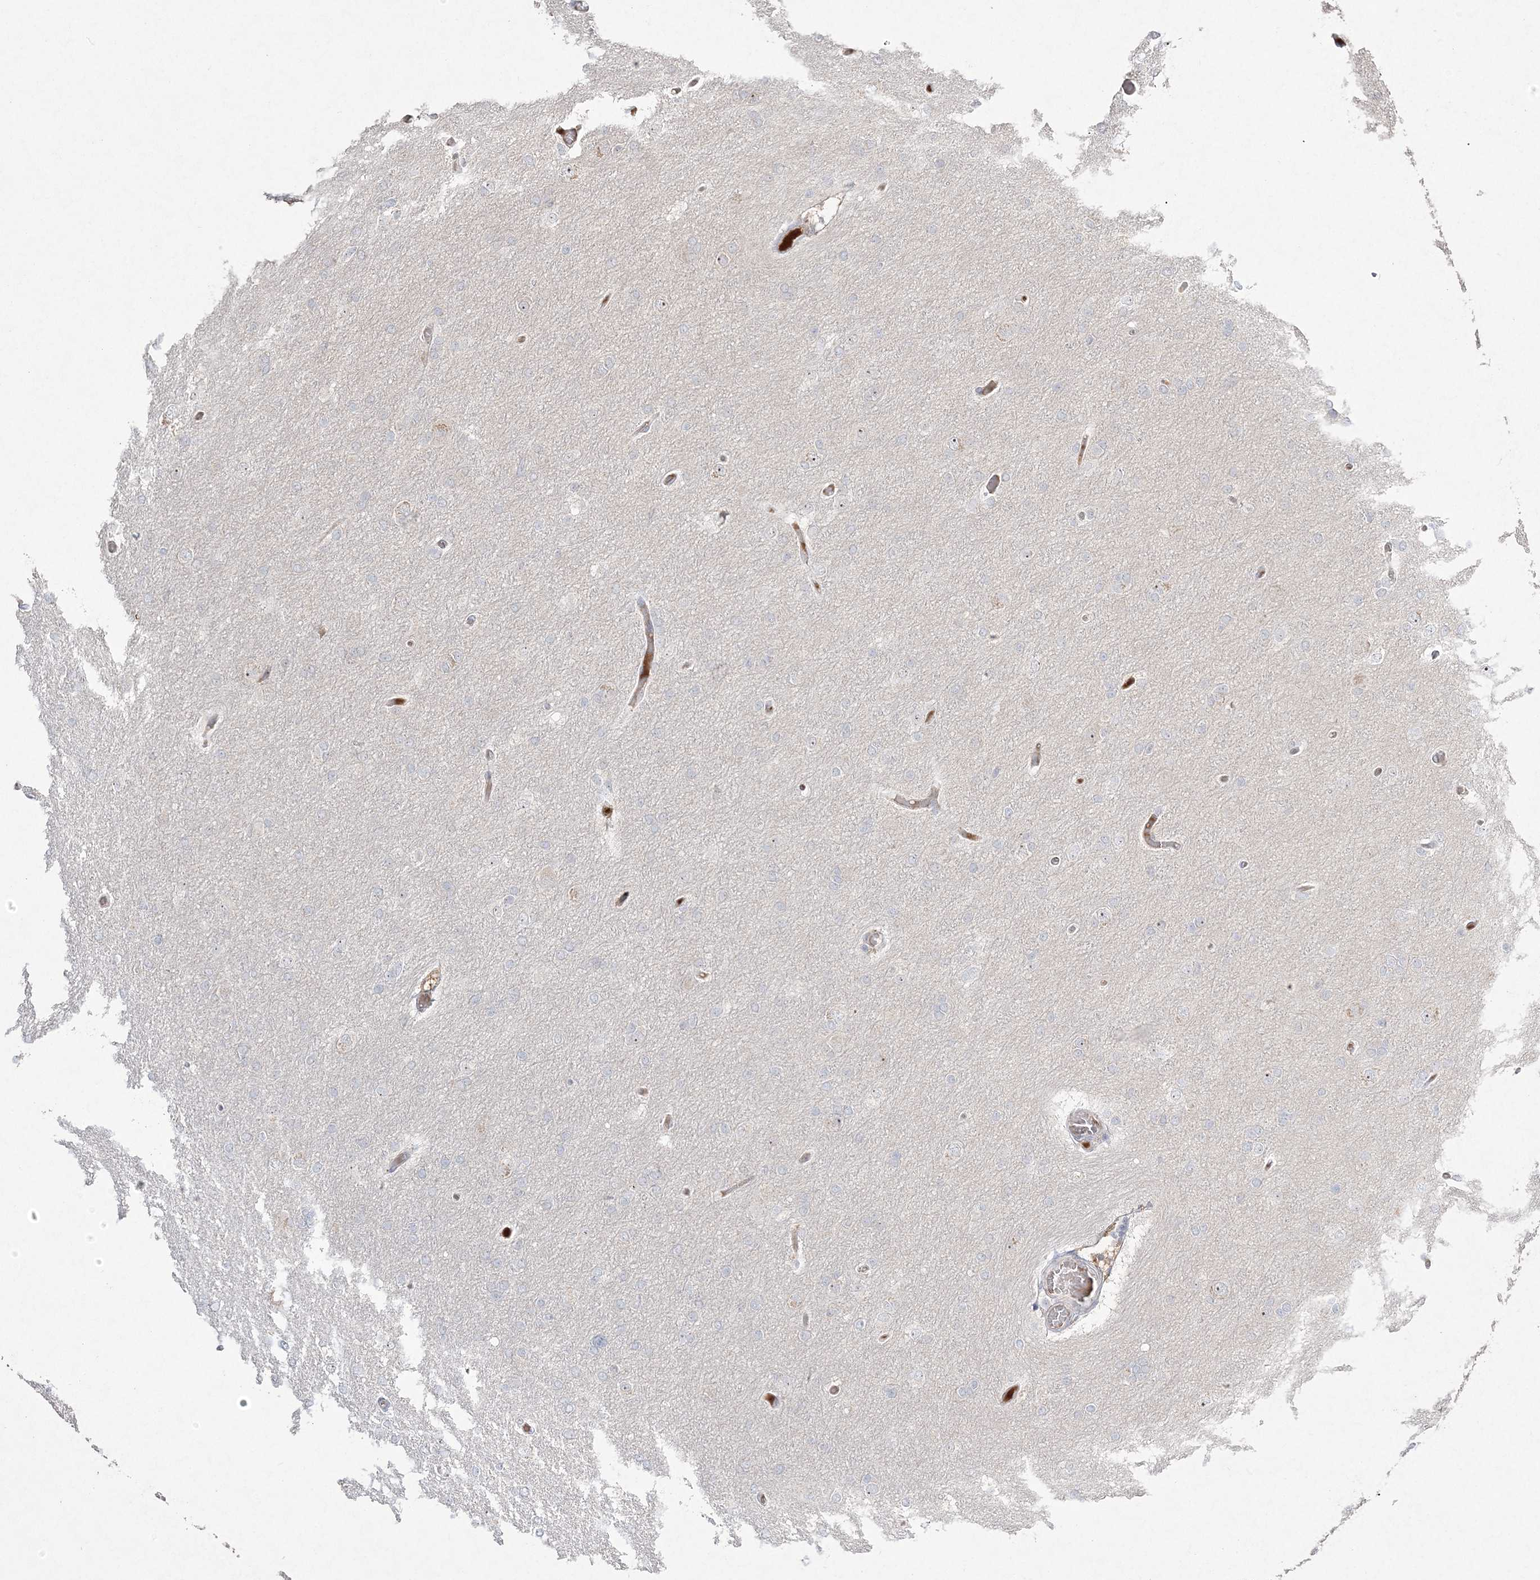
{"staining": {"intensity": "negative", "quantity": "none", "location": "none"}, "tissue": "glioma", "cell_type": "Tumor cells", "image_type": "cancer", "snomed": [{"axis": "morphology", "description": "Glioma, malignant, High grade"}, {"axis": "topography", "description": "Cerebral cortex"}], "caption": "An immunohistochemistry (IHC) photomicrograph of glioma is shown. There is no staining in tumor cells of glioma. (DAB (3,3'-diaminobenzidine) immunohistochemistry with hematoxylin counter stain).", "gene": "NOP16", "patient": {"sex": "female", "age": 36}}